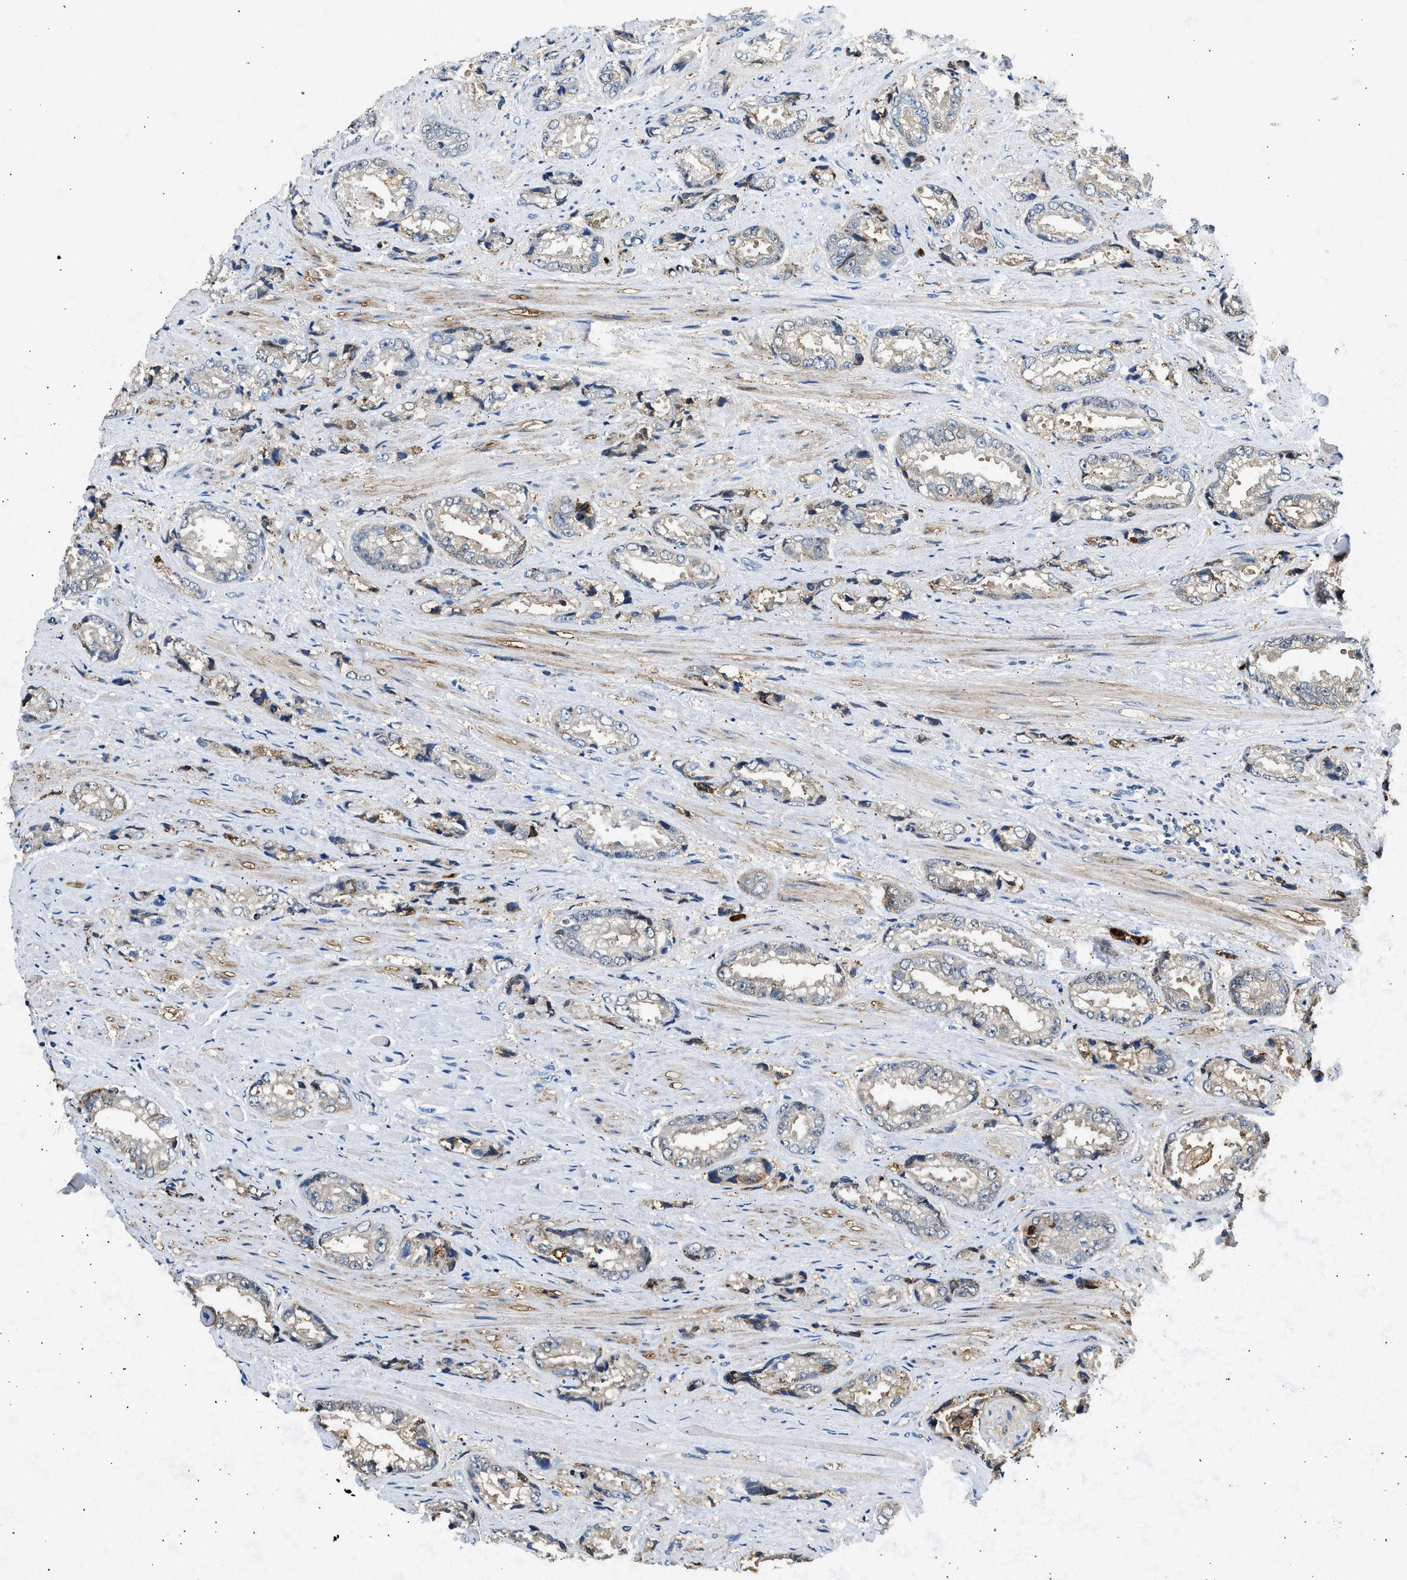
{"staining": {"intensity": "weak", "quantity": "25%-75%", "location": "cytoplasmic/membranous"}, "tissue": "prostate cancer", "cell_type": "Tumor cells", "image_type": "cancer", "snomed": [{"axis": "morphology", "description": "Adenocarcinoma, High grade"}, {"axis": "topography", "description": "Prostate"}], "caption": "A histopathology image of prostate cancer (adenocarcinoma (high-grade)) stained for a protein reveals weak cytoplasmic/membranous brown staining in tumor cells.", "gene": "ANXA3", "patient": {"sex": "male", "age": 61}}